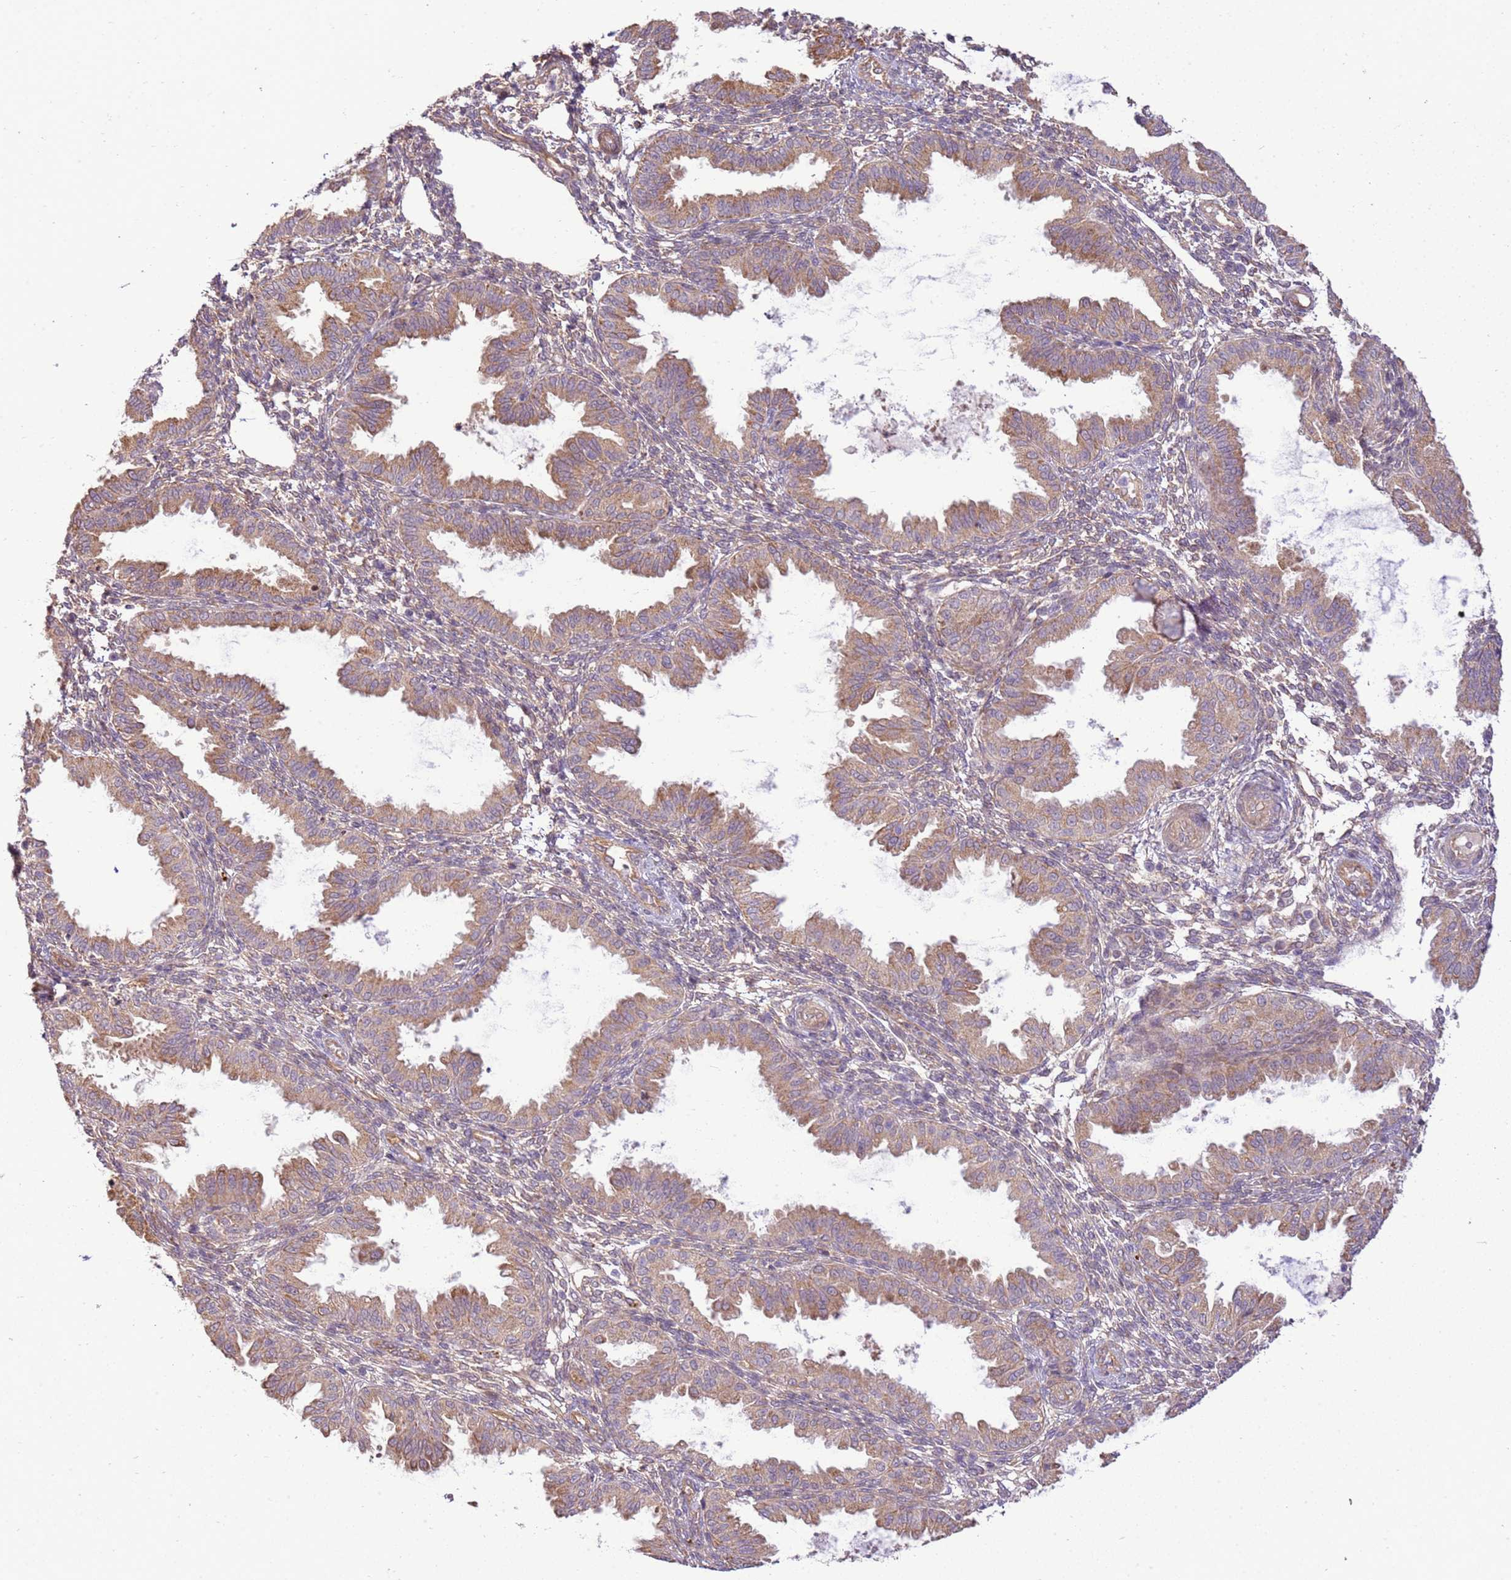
{"staining": {"intensity": "weak", "quantity": "25%-75%", "location": "cytoplasmic/membranous"}, "tissue": "endometrium", "cell_type": "Cells in endometrial stroma", "image_type": "normal", "snomed": [{"axis": "morphology", "description": "Normal tissue, NOS"}, {"axis": "topography", "description": "Endometrium"}], "caption": "The micrograph exhibits immunohistochemical staining of unremarkable endometrium. There is weak cytoplasmic/membranous positivity is present in about 25%-75% of cells in endometrial stroma.", "gene": "SCARA3", "patient": {"sex": "female", "age": 33}}